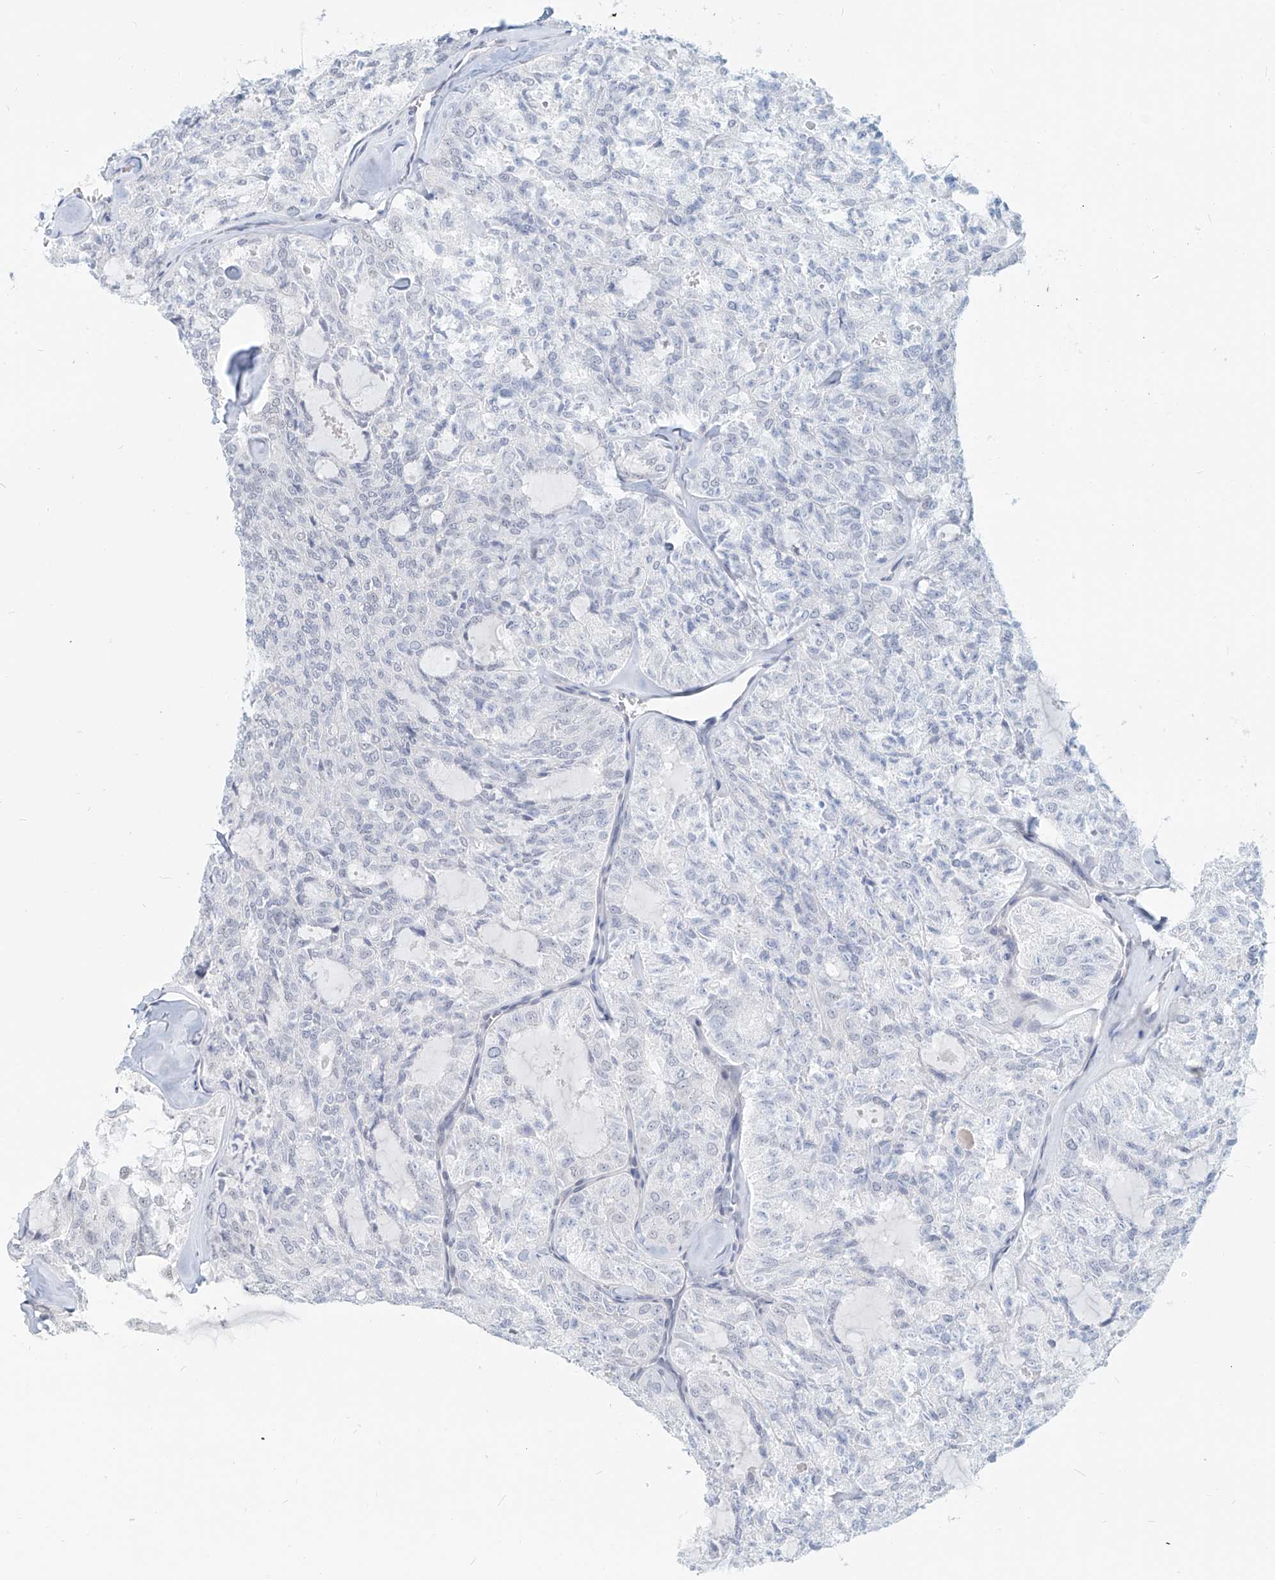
{"staining": {"intensity": "weak", "quantity": "<25%", "location": "nuclear"}, "tissue": "thyroid cancer", "cell_type": "Tumor cells", "image_type": "cancer", "snomed": [{"axis": "morphology", "description": "Follicular adenoma carcinoma, NOS"}, {"axis": "topography", "description": "Thyroid gland"}], "caption": "This photomicrograph is of thyroid follicular adenoma carcinoma stained with immunohistochemistry to label a protein in brown with the nuclei are counter-stained blue. There is no positivity in tumor cells.", "gene": "SASH1", "patient": {"sex": "male", "age": 75}}